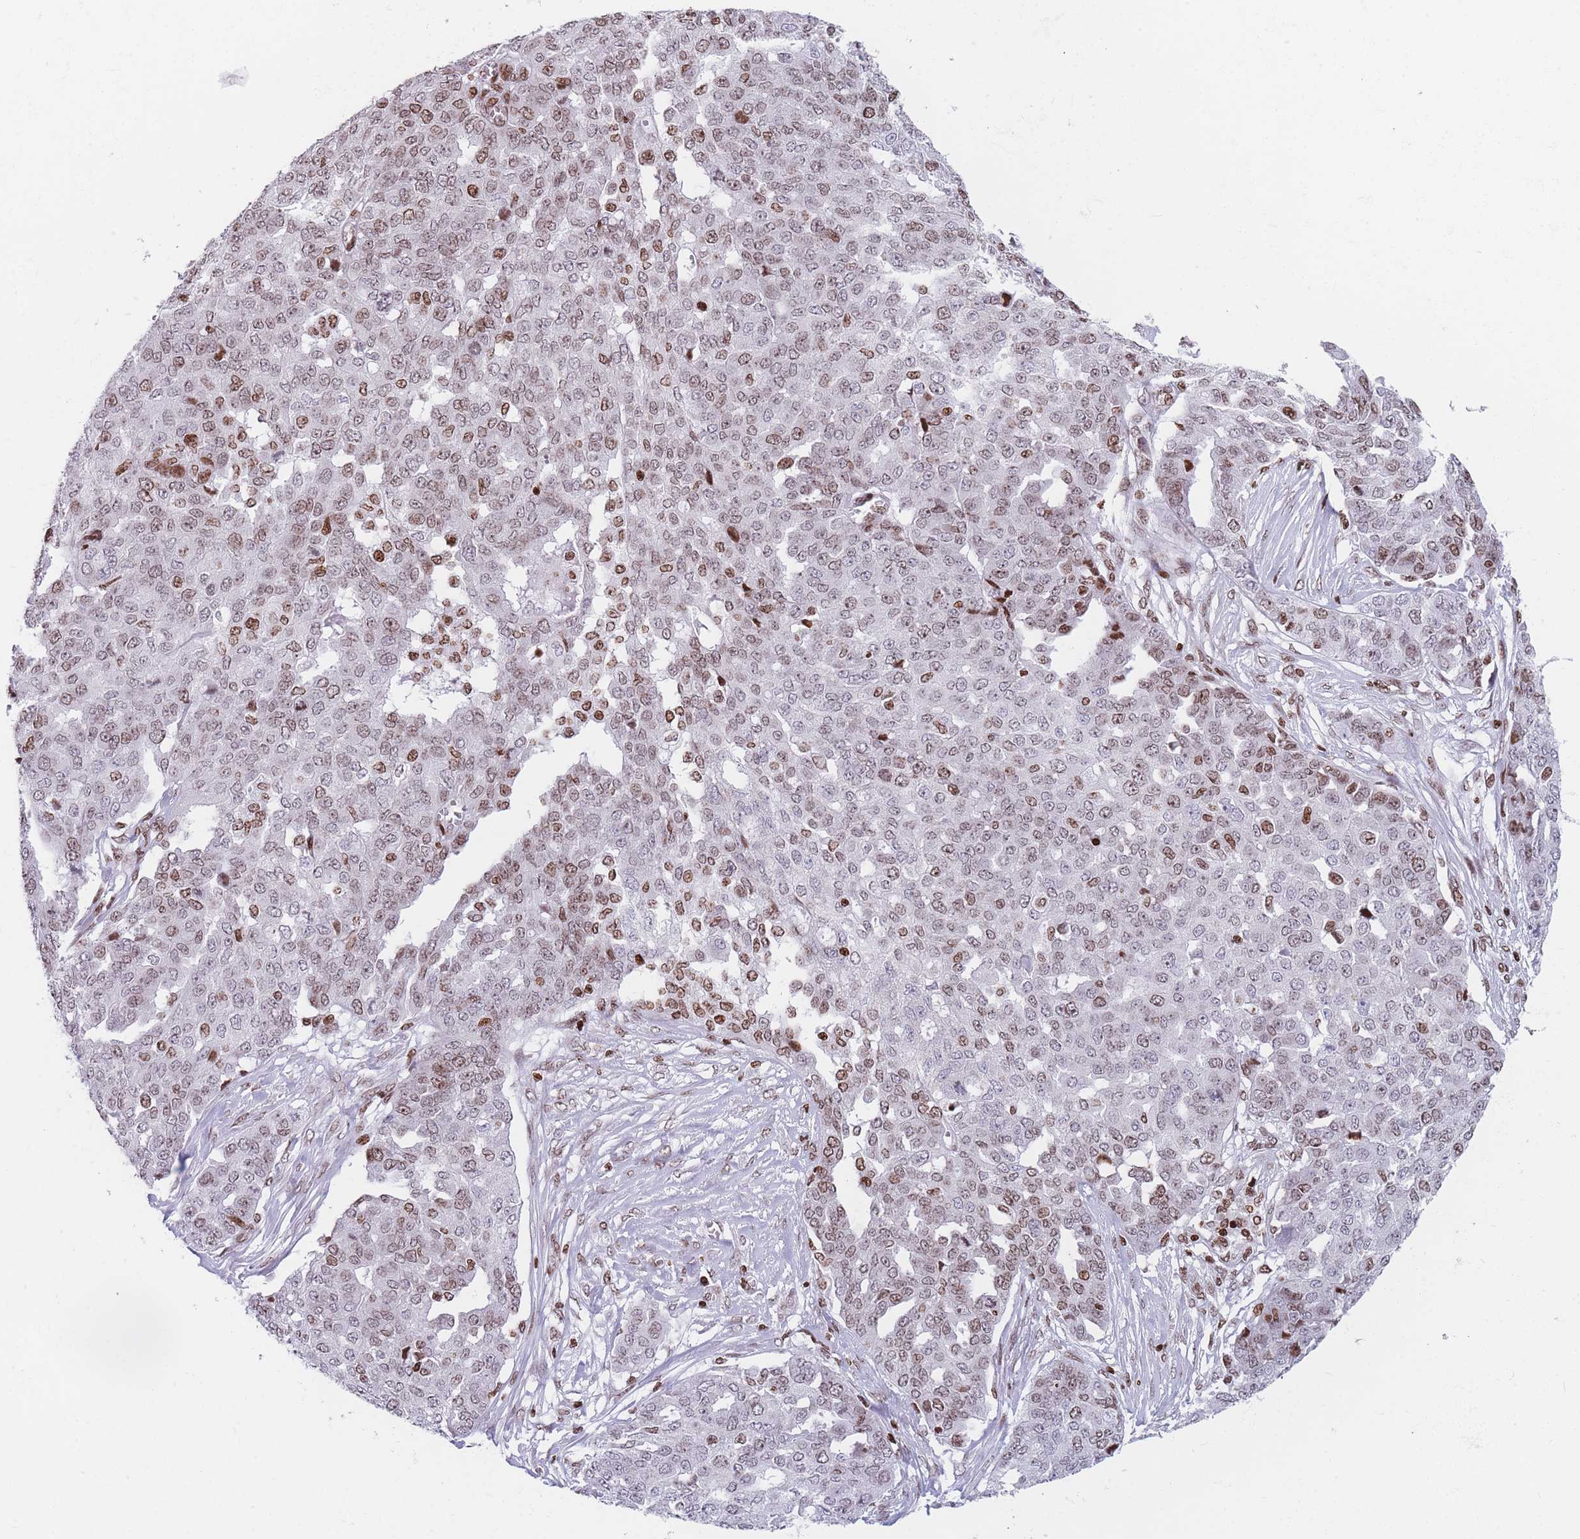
{"staining": {"intensity": "moderate", "quantity": ">75%", "location": "nuclear"}, "tissue": "ovarian cancer", "cell_type": "Tumor cells", "image_type": "cancer", "snomed": [{"axis": "morphology", "description": "Cystadenocarcinoma, serous, NOS"}, {"axis": "topography", "description": "Soft tissue"}, {"axis": "topography", "description": "Ovary"}], "caption": "An image of human ovarian cancer (serous cystadenocarcinoma) stained for a protein demonstrates moderate nuclear brown staining in tumor cells.", "gene": "AK9", "patient": {"sex": "female", "age": 57}}